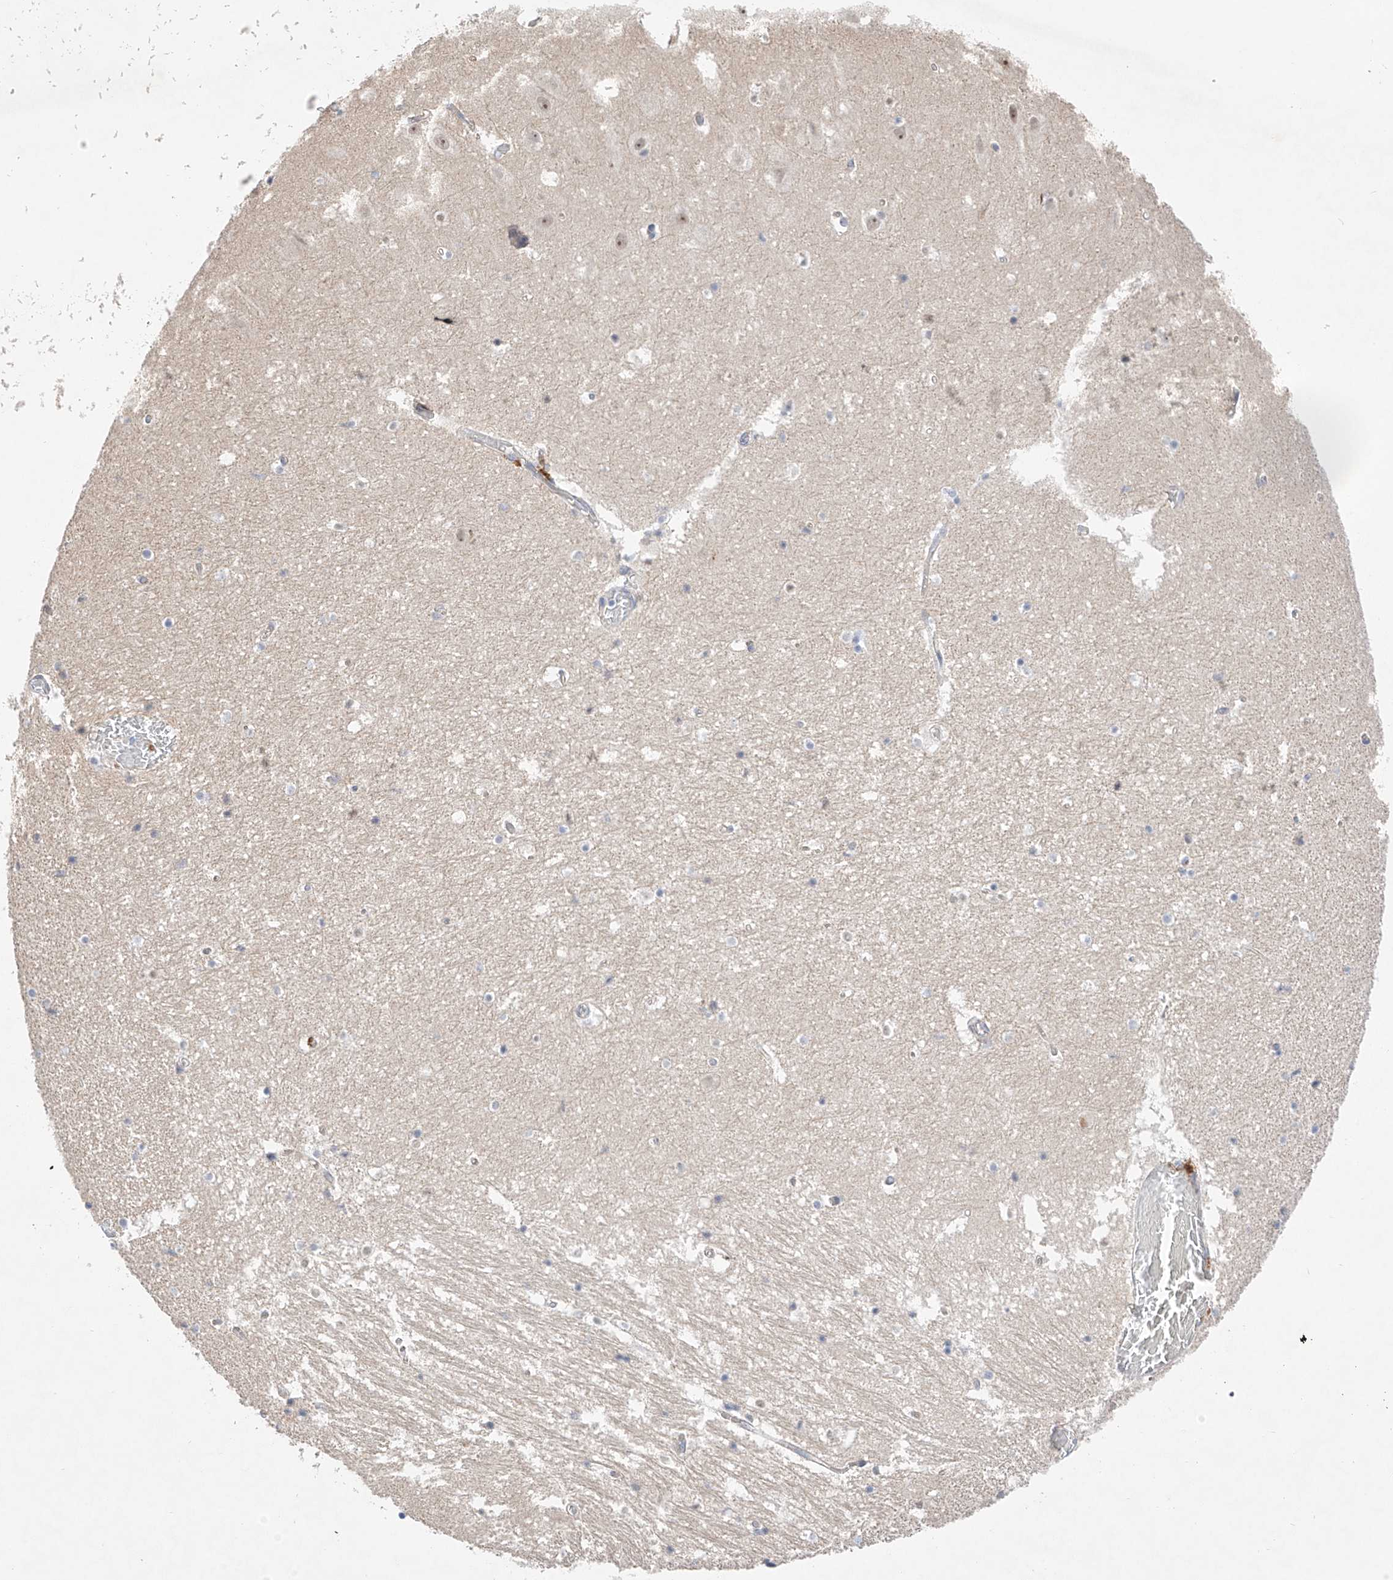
{"staining": {"intensity": "negative", "quantity": "none", "location": "none"}, "tissue": "hippocampus", "cell_type": "Glial cells", "image_type": "normal", "snomed": [{"axis": "morphology", "description": "Normal tissue, NOS"}, {"axis": "topography", "description": "Hippocampus"}], "caption": "This photomicrograph is of unremarkable hippocampus stained with immunohistochemistry to label a protein in brown with the nuclei are counter-stained blue. There is no positivity in glial cells. (Stains: DAB (3,3'-diaminobenzidine) immunohistochemistry with hematoxylin counter stain, Microscopy: brightfield microscopy at high magnification).", "gene": "IL22RA2", "patient": {"sex": "female", "age": 52}}